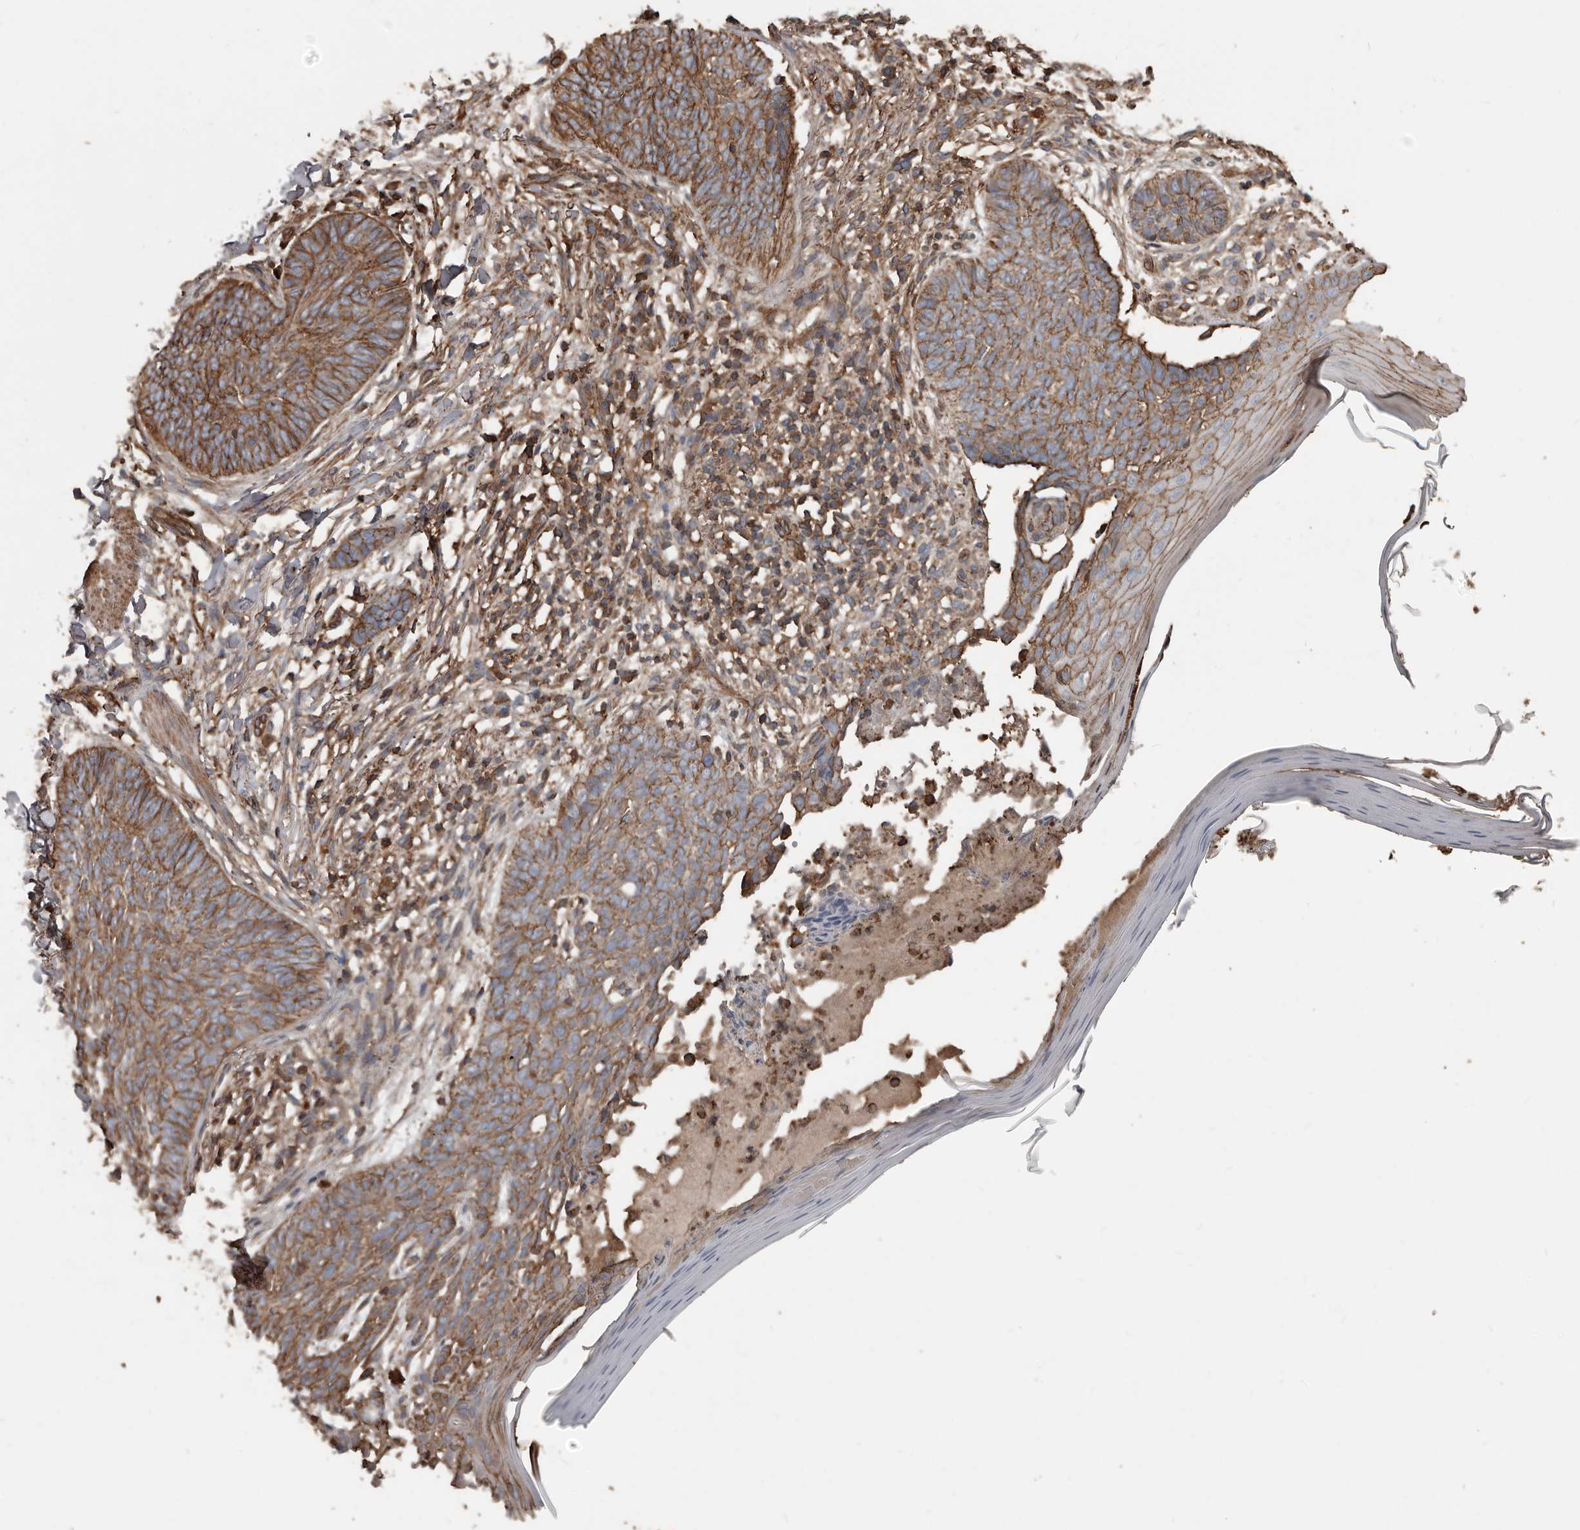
{"staining": {"intensity": "moderate", "quantity": ">75%", "location": "cytoplasmic/membranous"}, "tissue": "skin cancer", "cell_type": "Tumor cells", "image_type": "cancer", "snomed": [{"axis": "morphology", "description": "Normal tissue, NOS"}, {"axis": "morphology", "description": "Basal cell carcinoma"}, {"axis": "topography", "description": "Skin"}], "caption": "High-magnification brightfield microscopy of basal cell carcinoma (skin) stained with DAB (brown) and counterstained with hematoxylin (blue). tumor cells exhibit moderate cytoplasmic/membranous expression is seen in approximately>75% of cells.", "gene": "DENND6B", "patient": {"sex": "male", "age": 50}}